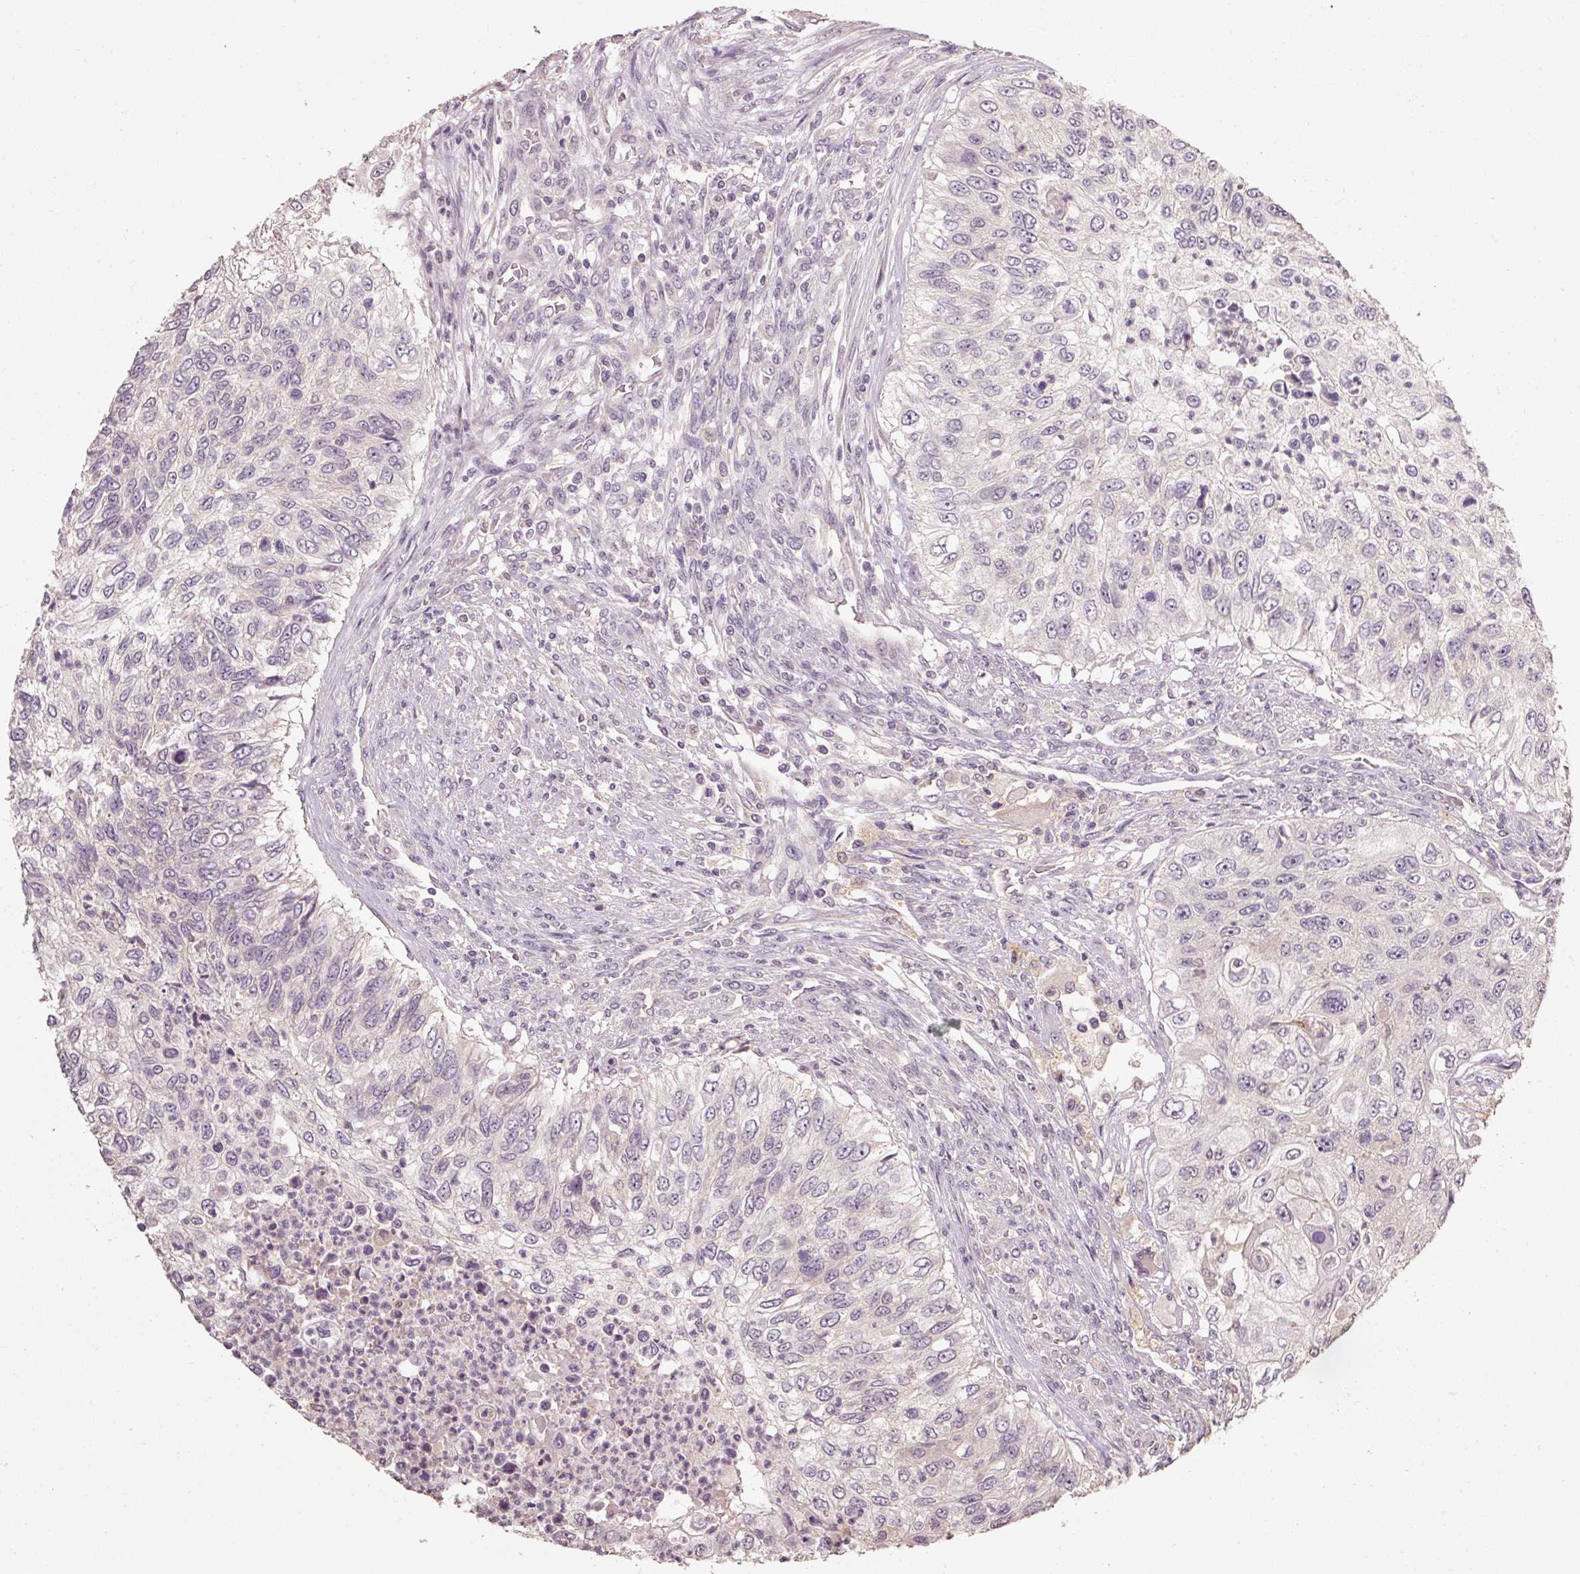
{"staining": {"intensity": "negative", "quantity": "none", "location": "none"}, "tissue": "urothelial cancer", "cell_type": "Tumor cells", "image_type": "cancer", "snomed": [{"axis": "morphology", "description": "Urothelial carcinoma, High grade"}, {"axis": "topography", "description": "Urinary bladder"}], "caption": "High-grade urothelial carcinoma was stained to show a protein in brown. There is no significant expression in tumor cells.", "gene": "CFAP65", "patient": {"sex": "female", "age": 60}}